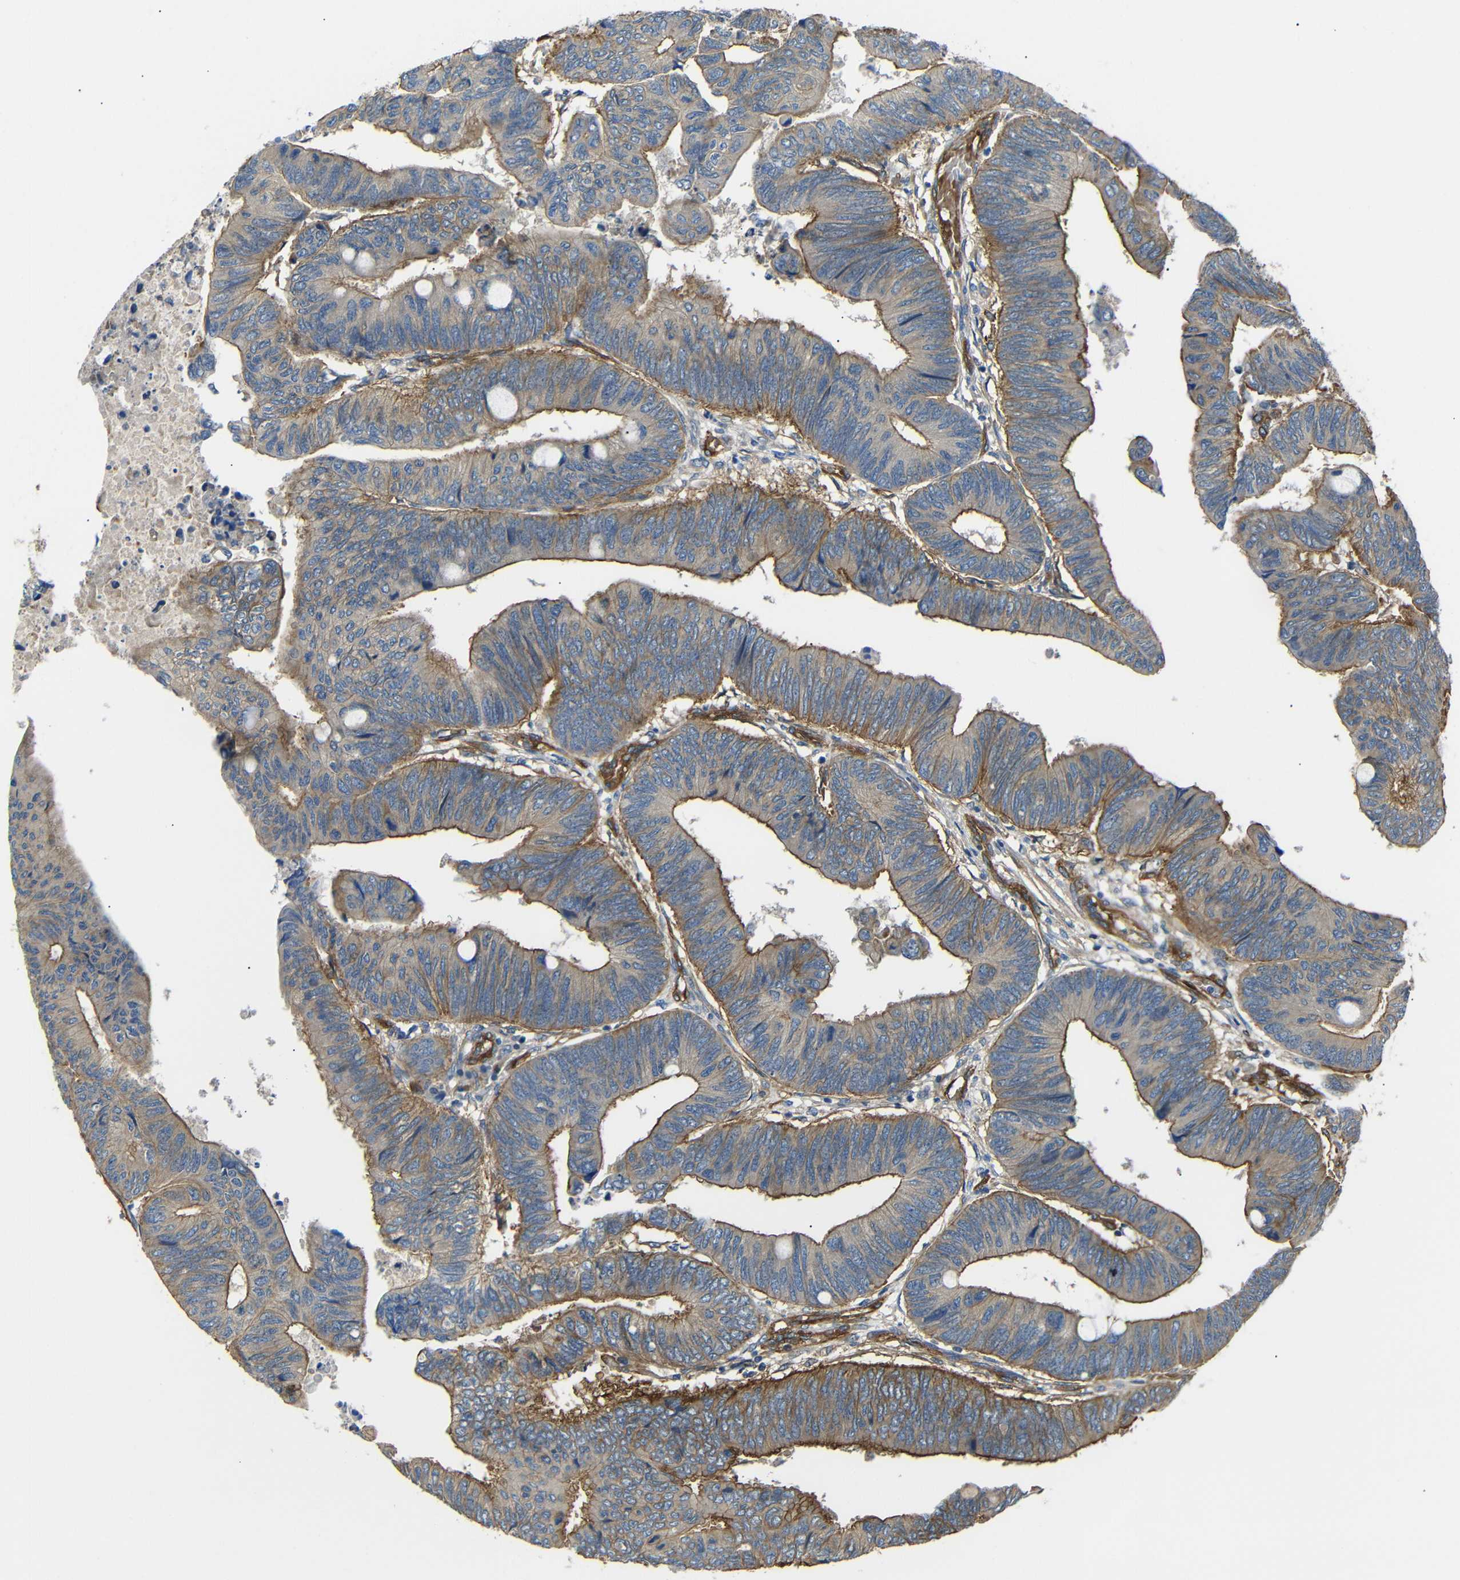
{"staining": {"intensity": "strong", "quantity": "25%-75%", "location": "cytoplasmic/membranous"}, "tissue": "colorectal cancer", "cell_type": "Tumor cells", "image_type": "cancer", "snomed": [{"axis": "morphology", "description": "Normal tissue, NOS"}, {"axis": "morphology", "description": "Adenocarcinoma, NOS"}, {"axis": "topography", "description": "Rectum"}, {"axis": "topography", "description": "Peripheral nerve tissue"}], "caption": "High-magnification brightfield microscopy of colorectal adenocarcinoma stained with DAB (3,3'-diaminobenzidine) (brown) and counterstained with hematoxylin (blue). tumor cells exhibit strong cytoplasmic/membranous staining is appreciated in approximately25%-75% of cells. Using DAB (brown) and hematoxylin (blue) stains, captured at high magnification using brightfield microscopy.", "gene": "MYO1B", "patient": {"sex": "male", "age": 92}}